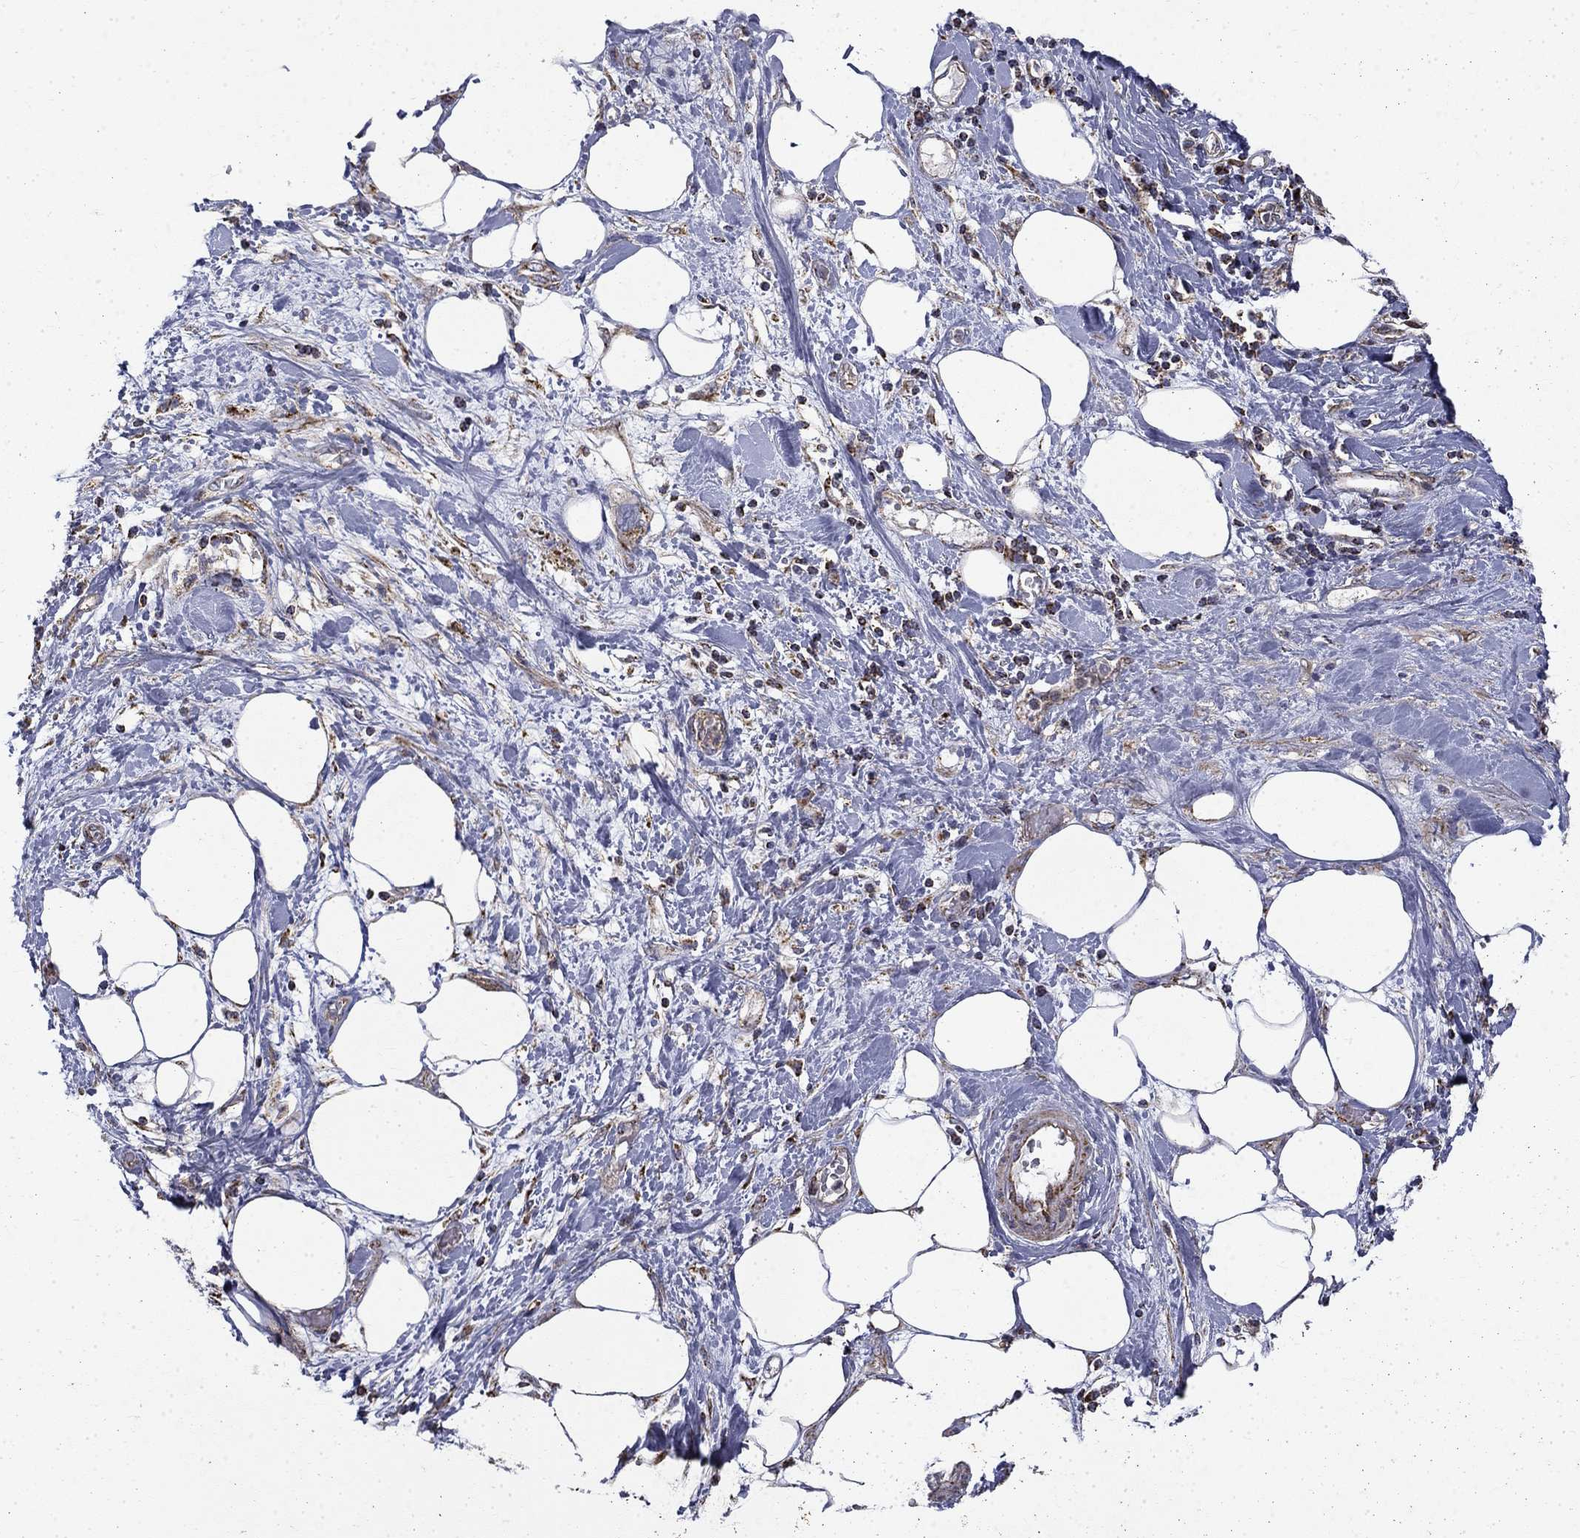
{"staining": {"intensity": "moderate", "quantity": ">75%", "location": "cytoplasmic/membranous"}, "tissue": "pancreatic cancer", "cell_type": "Tumor cells", "image_type": "cancer", "snomed": [{"axis": "morphology", "description": "Adenocarcinoma, NOS"}, {"axis": "topography", "description": "Pancreas"}], "caption": "Immunohistochemical staining of pancreatic cancer (adenocarcinoma) reveals medium levels of moderate cytoplasmic/membranous positivity in about >75% of tumor cells.", "gene": "PCBP3", "patient": {"sex": "female", "age": 56}}